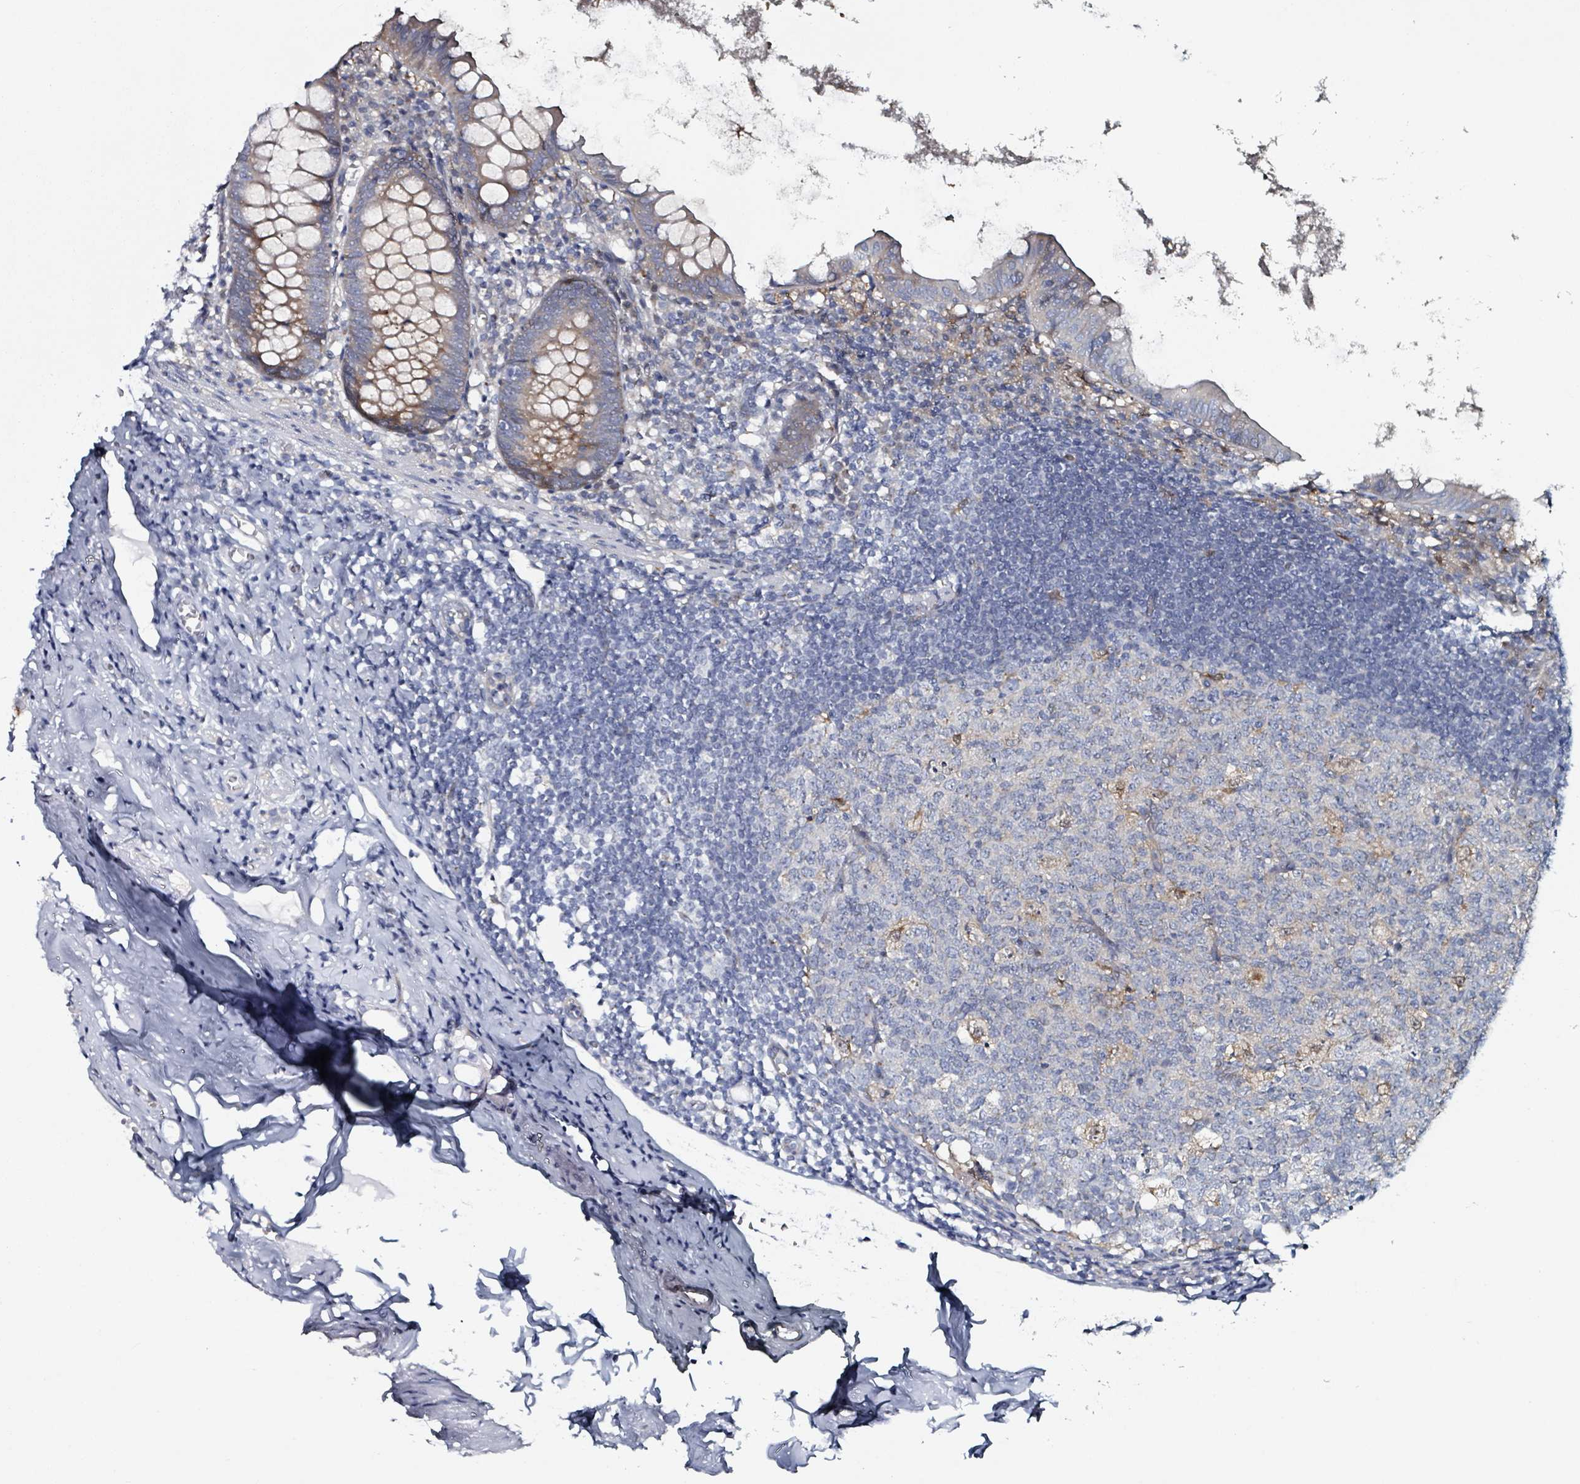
{"staining": {"intensity": "moderate", "quantity": ">75%", "location": "cytoplasmic/membranous"}, "tissue": "appendix", "cell_type": "Glandular cells", "image_type": "normal", "snomed": [{"axis": "morphology", "description": "Normal tissue, NOS"}, {"axis": "topography", "description": "Appendix"}], "caption": "DAB immunohistochemical staining of benign human appendix exhibits moderate cytoplasmic/membranous protein expression in about >75% of glandular cells. The protein of interest is stained brown, and the nuclei are stained in blue (DAB IHC with brightfield microscopy, high magnification).", "gene": "B3GAT3", "patient": {"sex": "female", "age": 51}}